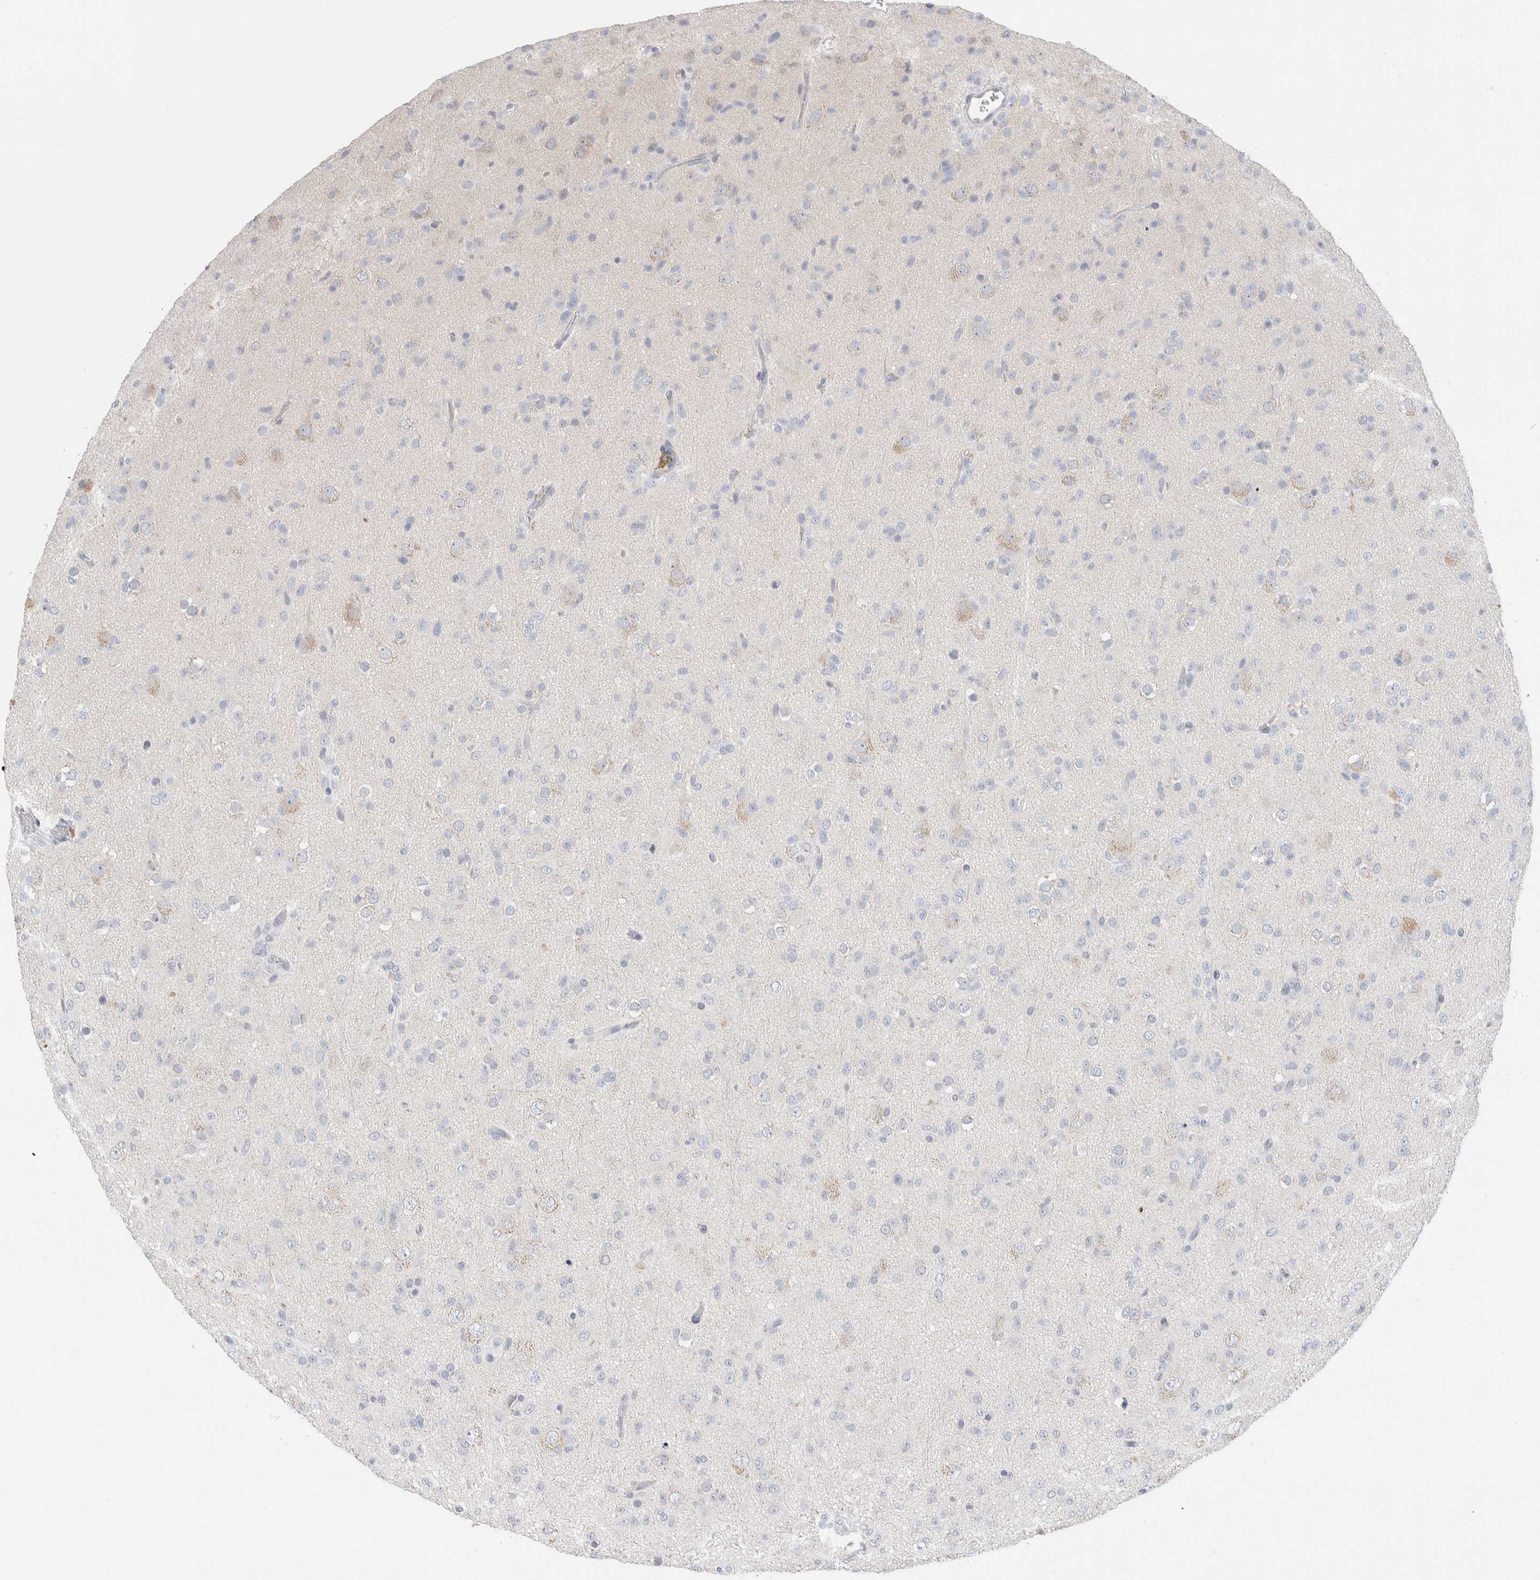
{"staining": {"intensity": "weak", "quantity": "<25%", "location": "cytoplasmic/membranous"}, "tissue": "glioma", "cell_type": "Tumor cells", "image_type": "cancer", "snomed": [{"axis": "morphology", "description": "Glioma, malignant, Low grade"}, {"axis": "topography", "description": "Brain"}], "caption": "This is a photomicrograph of IHC staining of glioma, which shows no staining in tumor cells.", "gene": "RUSF1", "patient": {"sex": "male", "age": 65}}